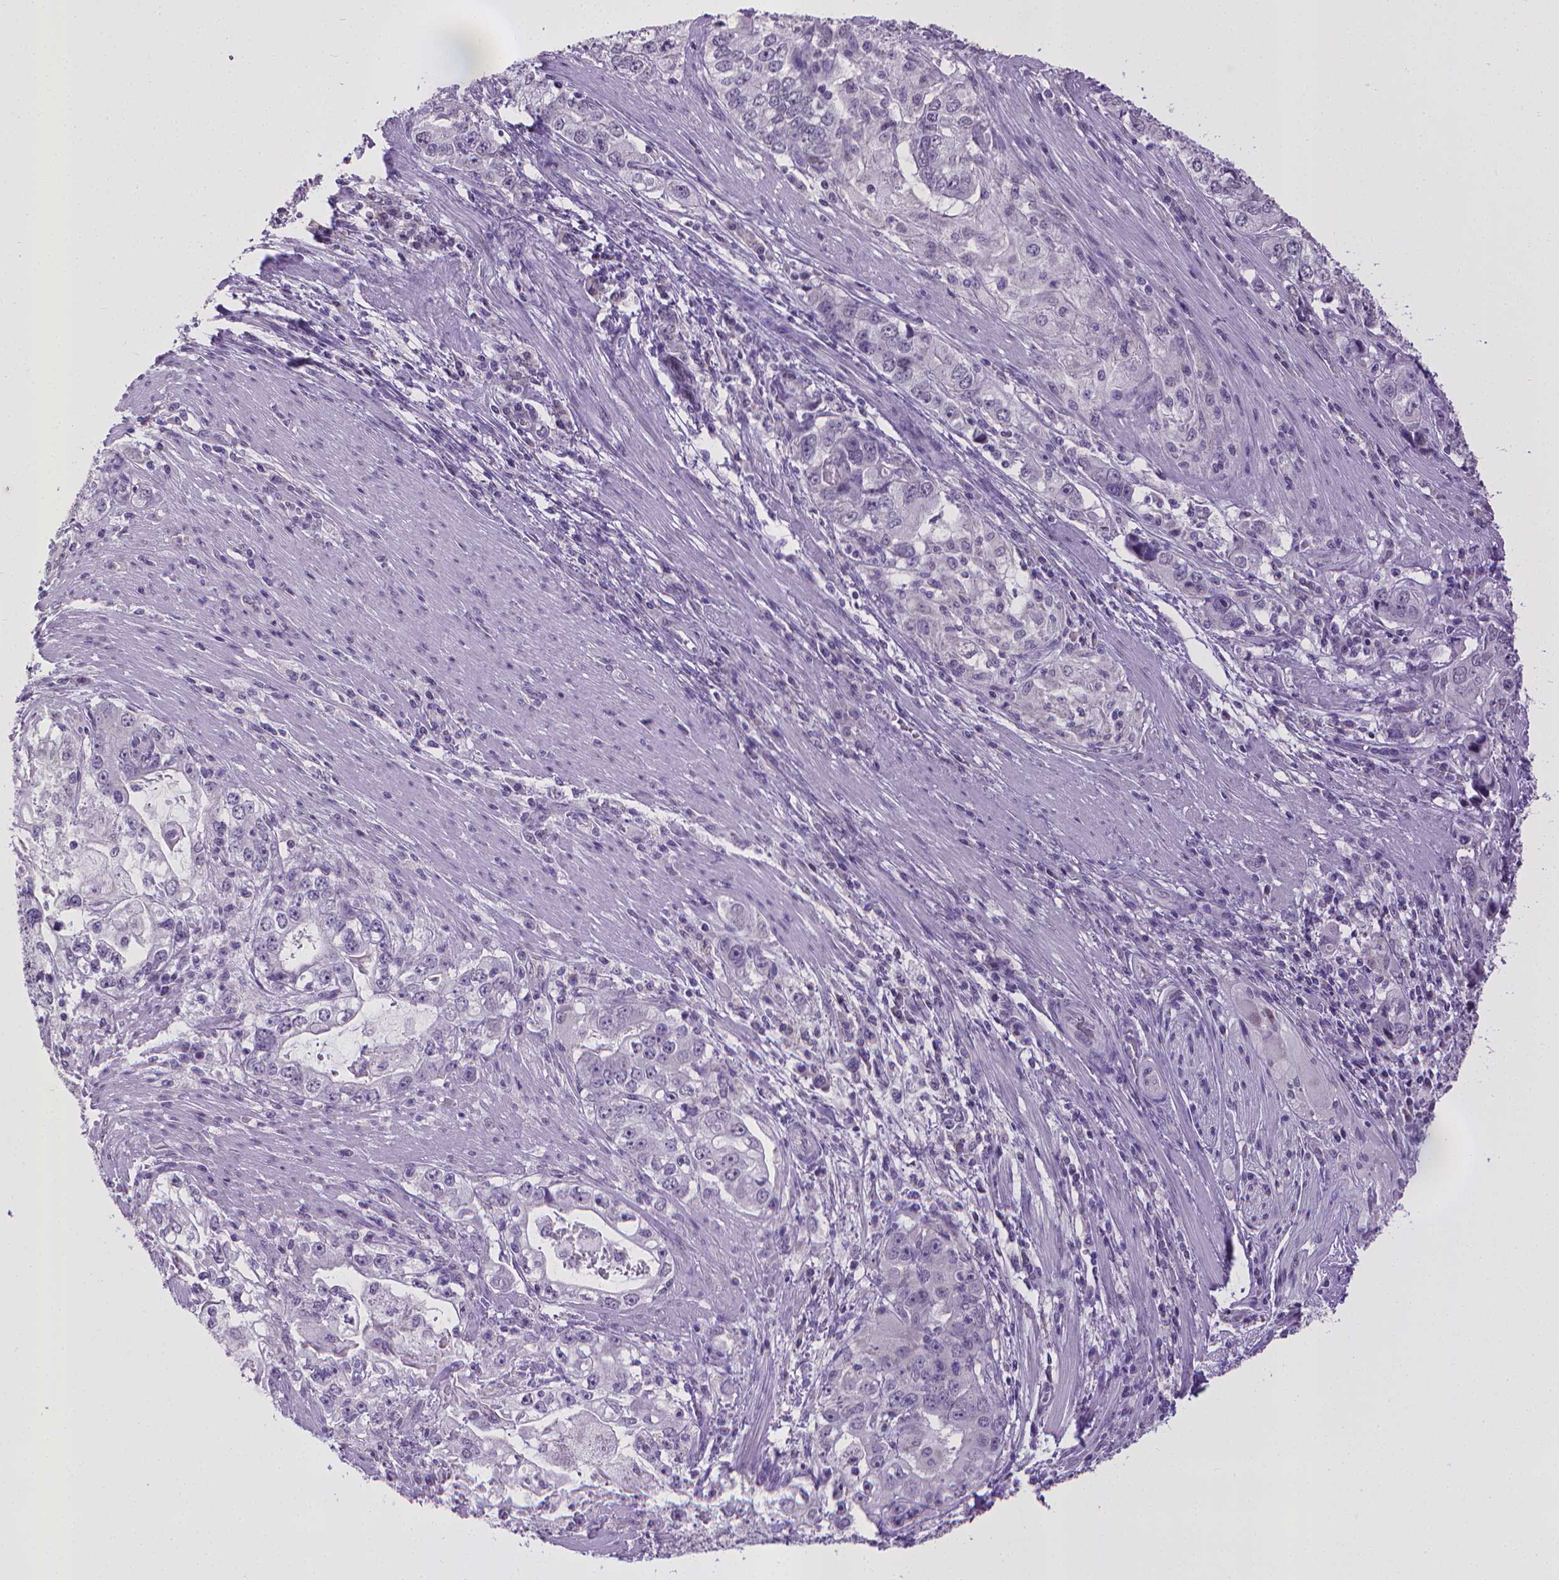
{"staining": {"intensity": "negative", "quantity": "none", "location": "none"}, "tissue": "stomach cancer", "cell_type": "Tumor cells", "image_type": "cancer", "snomed": [{"axis": "morphology", "description": "Adenocarcinoma, NOS"}, {"axis": "topography", "description": "Stomach, lower"}], "caption": "Micrograph shows no protein expression in tumor cells of stomach cancer (adenocarcinoma) tissue.", "gene": "KMO", "patient": {"sex": "female", "age": 72}}